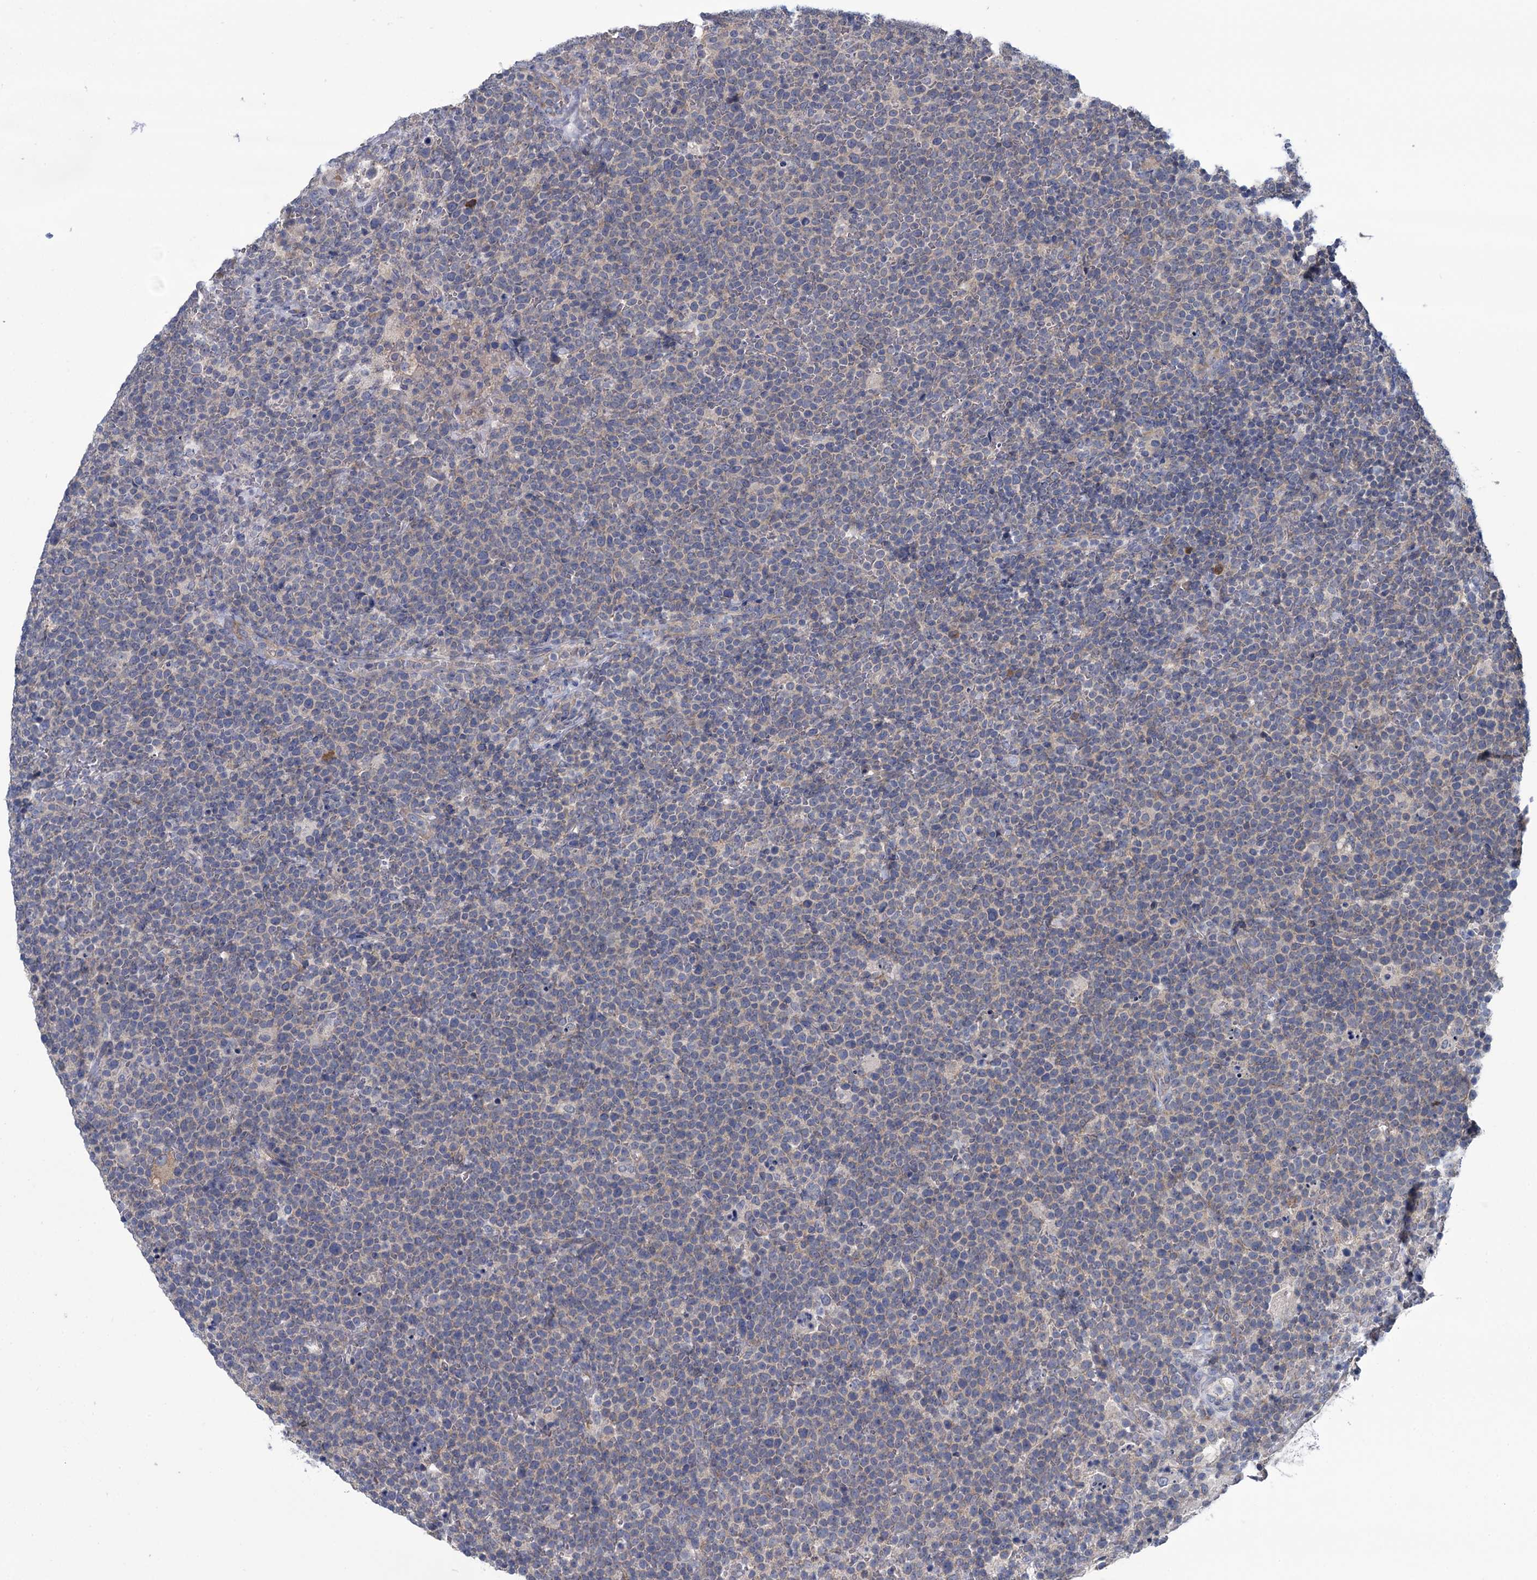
{"staining": {"intensity": "negative", "quantity": "none", "location": "none"}, "tissue": "lymphoma", "cell_type": "Tumor cells", "image_type": "cancer", "snomed": [{"axis": "morphology", "description": "Malignant lymphoma, non-Hodgkin's type, High grade"}, {"axis": "topography", "description": "Lymph node"}], "caption": "Immunohistochemistry photomicrograph of human lymphoma stained for a protein (brown), which displays no staining in tumor cells.", "gene": "GSTM2", "patient": {"sex": "male", "age": 61}}